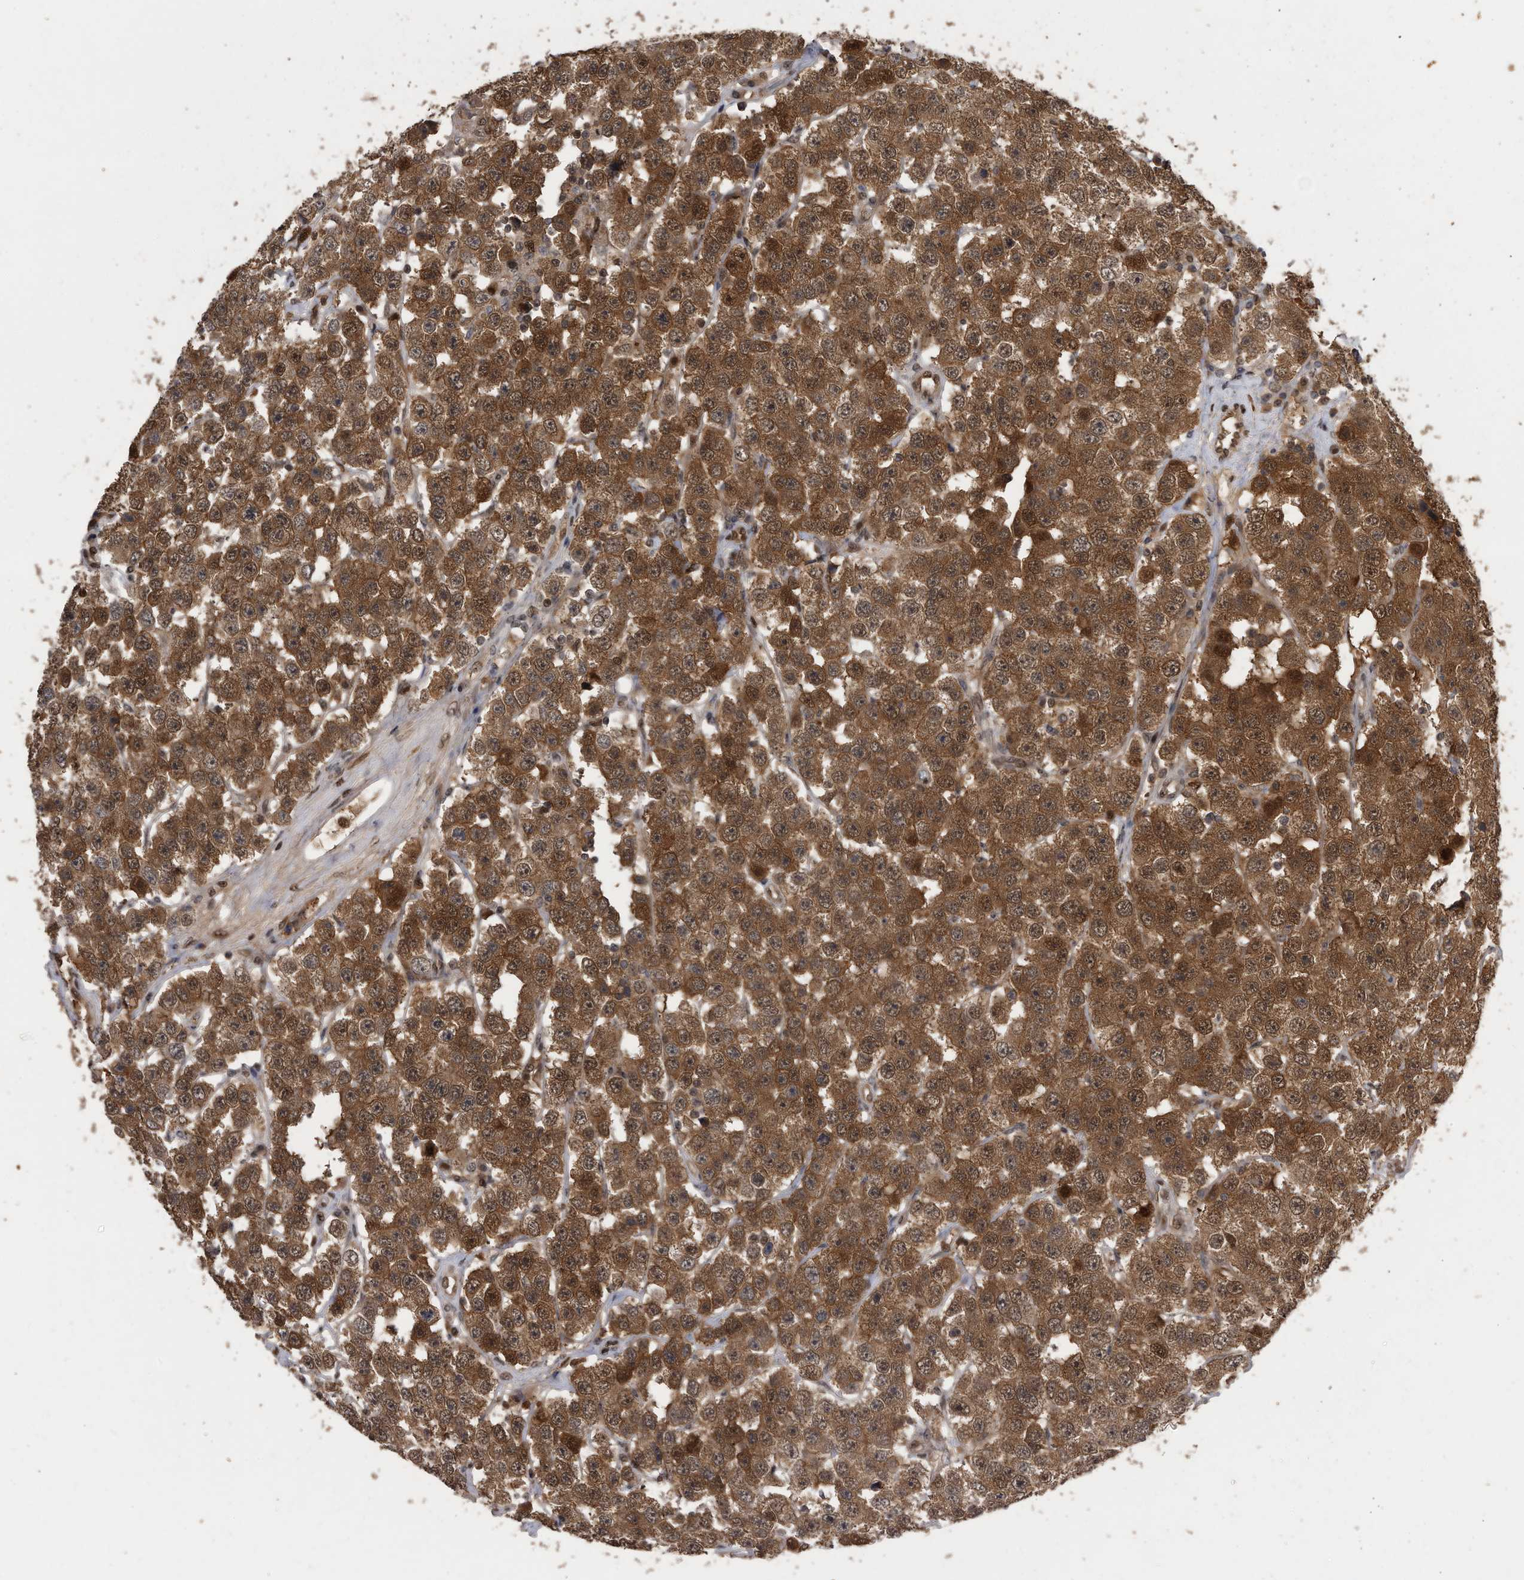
{"staining": {"intensity": "moderate", "quantity": ">75%", "location": "cytoplasmic/membranous,nuclear"}, "tissue": "testis cancer", "cell_type": "Tumor cells", "image_type": "cancer", "snomed": [{"axis": "morphology", "description": "Seminoma, NOS"}, {"axis": "topography", "description": "Testis"}], "caption": "Testis seminoma stained for a protein exhibits moderate cytoplasmic/membranous and nuclear positivity in tumor cells.", "gene": "RAD23B", "patient": {"sex": "male", "age": 28}}